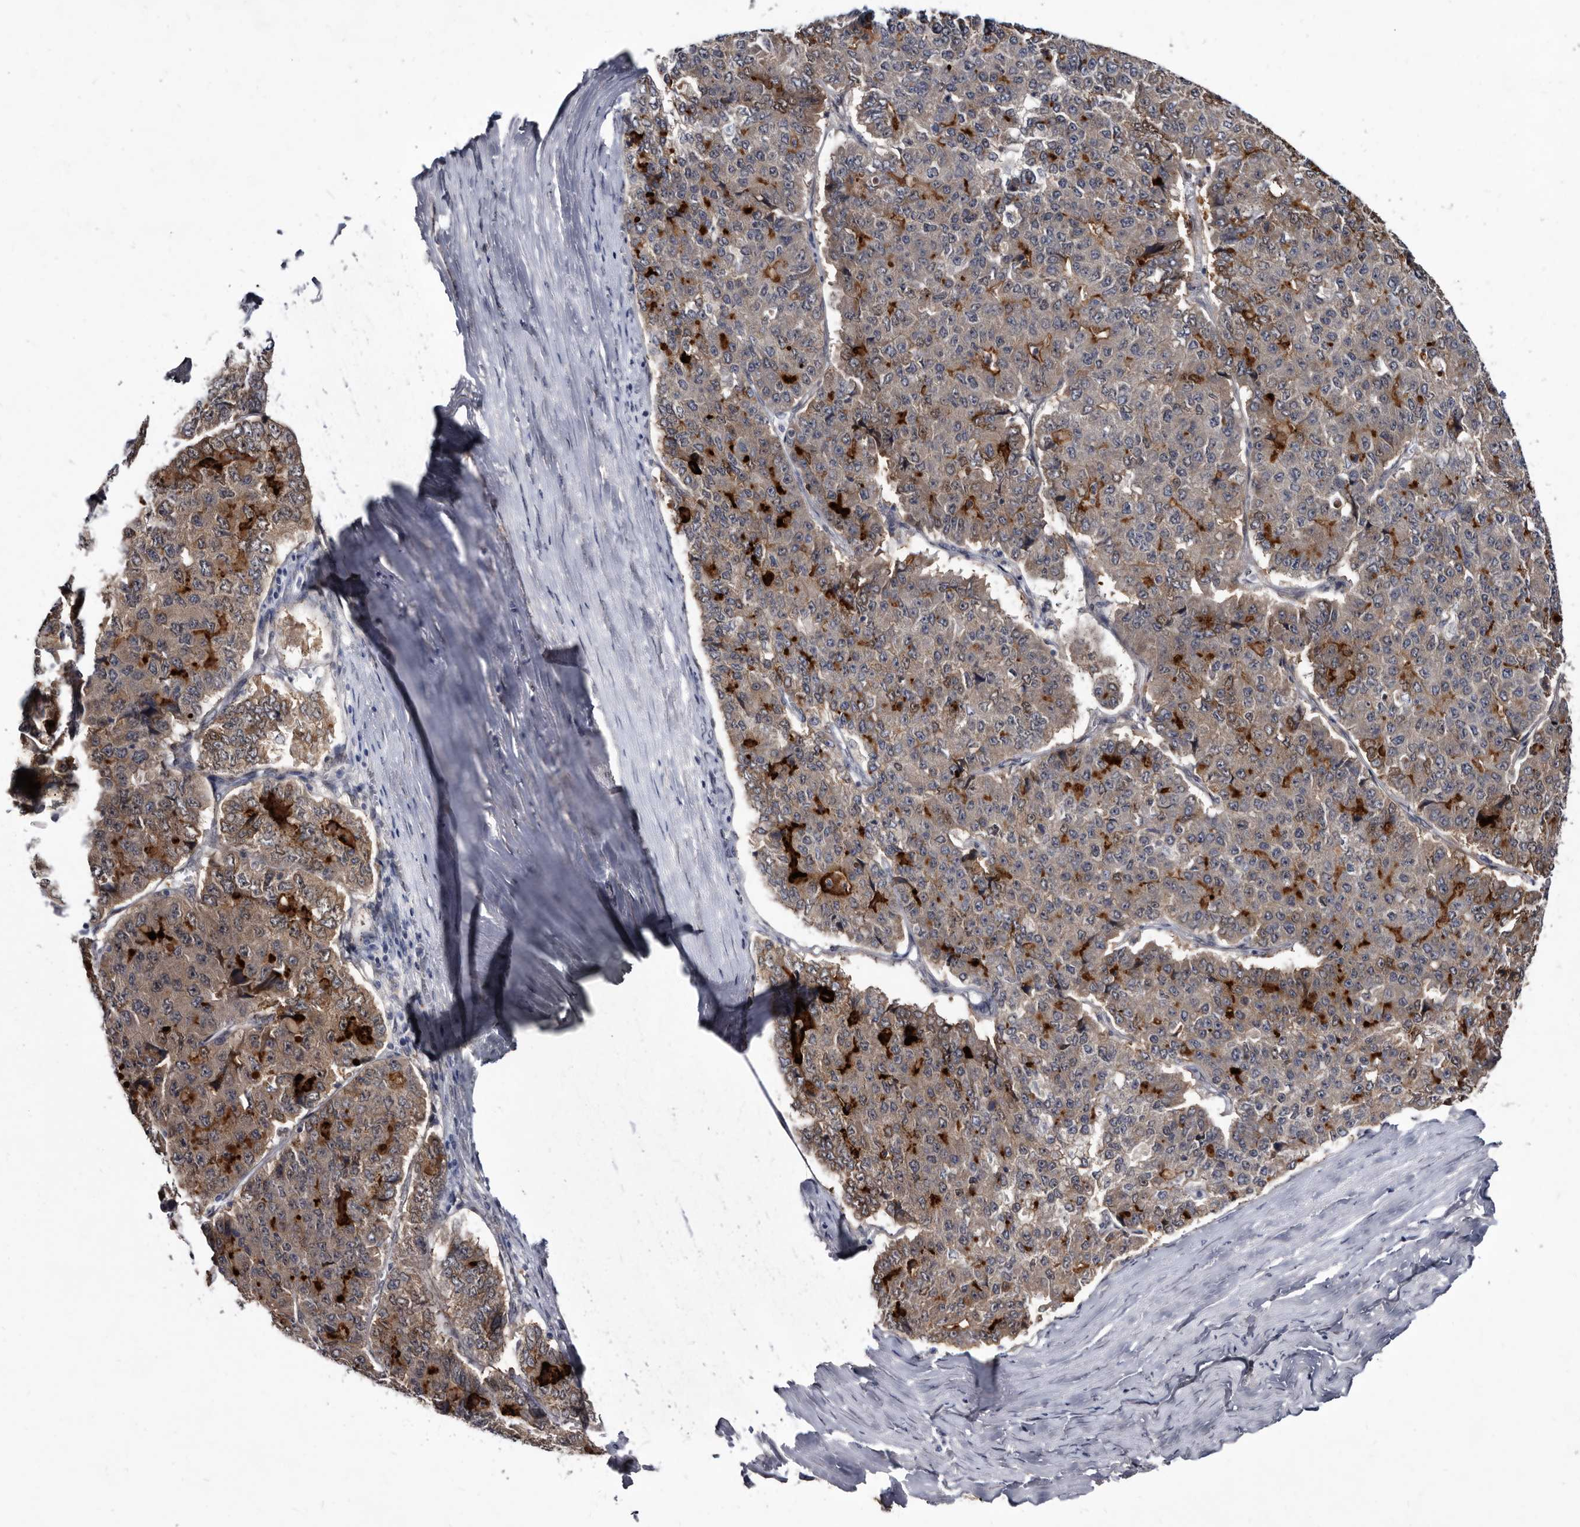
{"staining": {"intensity": "moderate", "quantity": "25%-75%", "location": "cytoplasmic/membranous"}, "tissue": "pancreatic cancer", "cell_type": "Tumor cells", "image_type": "cancer", "snomed": [{"axis": "morphology", "description": "Adenocarcinoma, NOS"}, {"axis": "topography", "description": "Pancreas"}], "caption": "An image of human pancreatic adenocarcinoma stained for a protein reveals moderate cytoplasmic/membranous brown staining in tumor cells. The protein of interest is shown in brown color, while the nuclei are stained blue.", "gene": "PROM1", "patient": {"sex": "male", "age": 50}}